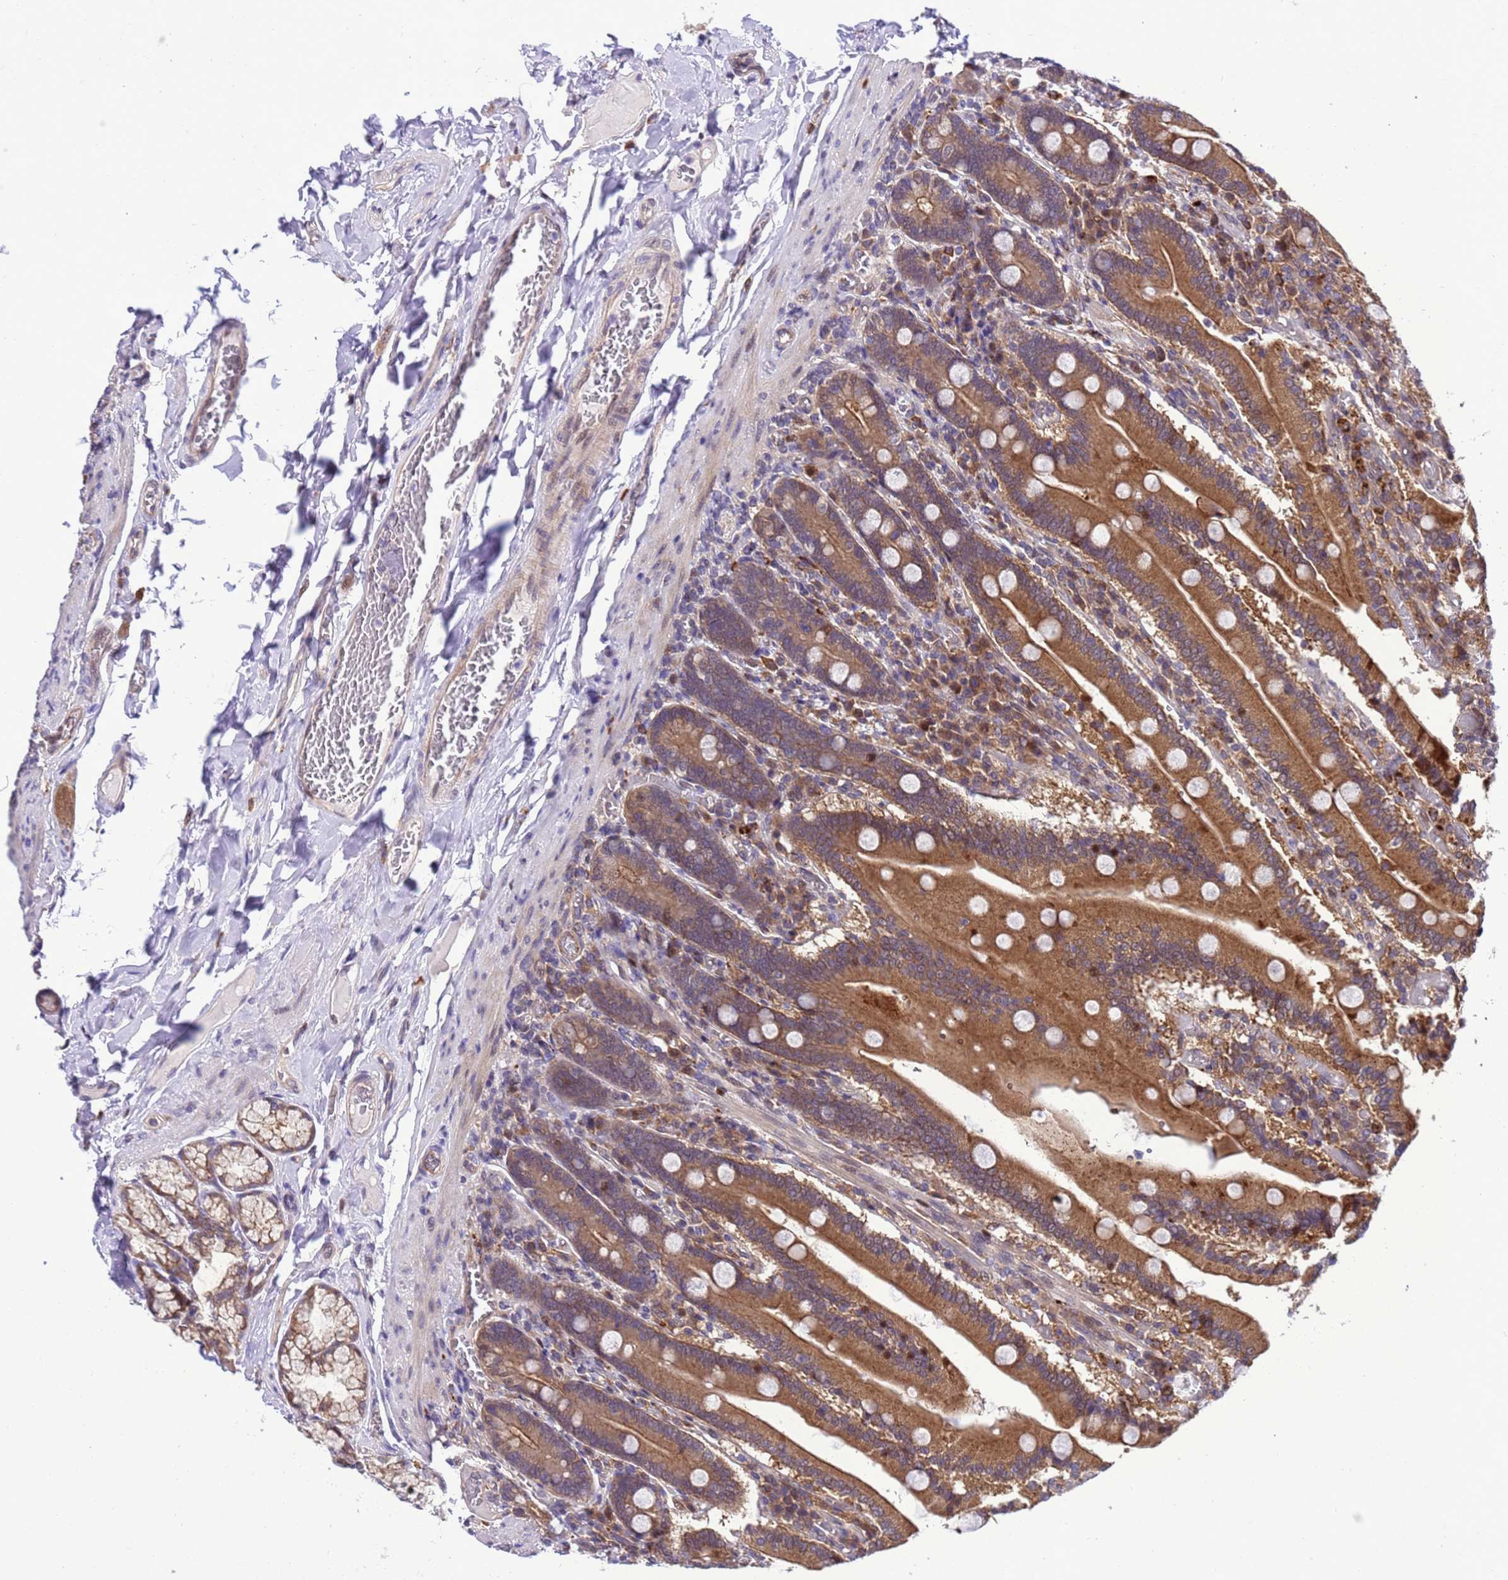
{"staining": {"intensity": "strong", "quantity": ">75%", "location": "cytoplasmic/membranous"}, "tissue": "duodenum", "cell_type": "Glandular cells", "image_type": "normal", "snomed": [{"axis": "morphology", "description": "Normal tissue, NOS"}, {"axis": "topography", "description": "Duodenum"}], "caption": "This is a histology image of immunohistochemistry staining of normal duodenum, which shows strong expression in the cytoplasmic/membranous of glandular cells.", "gene": "RASD1", "patient": {"sex": "female", "age": 62}}